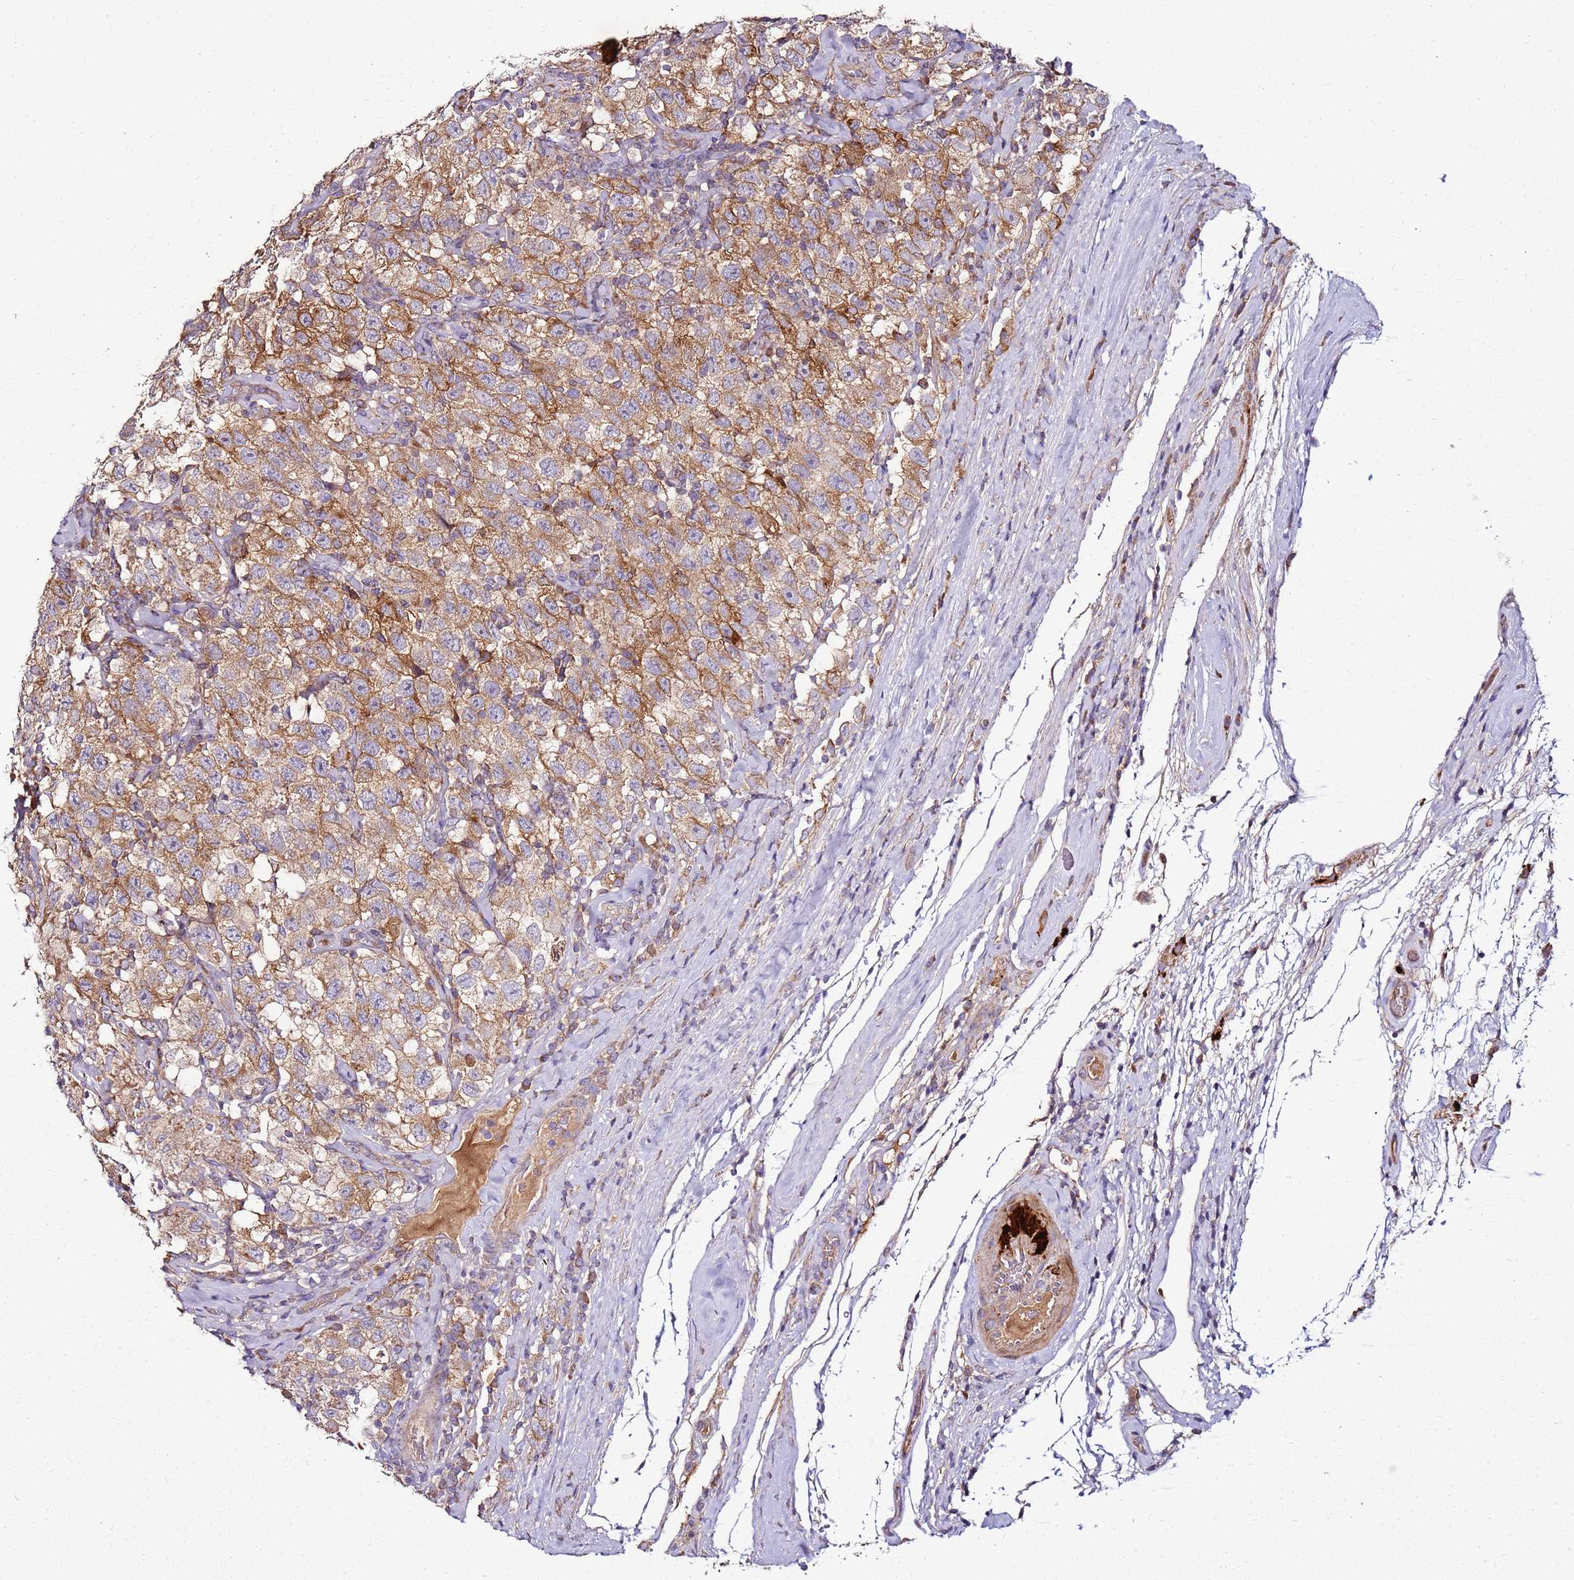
{"staining": {"intensity": "moderate", "quantity": ">75%", "location": "cytoplasmic/membranous"}, "tissue": "testis cancer", "cell_type": "Tumor cells", "image_type": "cancer", "snomed": [{"axis": "morphology", "description": "Seminoma, NOS"}, {"axis": "topography", "description": "Testis"}], "caption": "Human testis seminoma stained with a brown dye demonstrates moderate cytoplasmic/membranous positive positivity in approximately >75% of tumor cells.", "gene": "KRTAP21-3", "patient": {"sex": "male", "age": 41}}